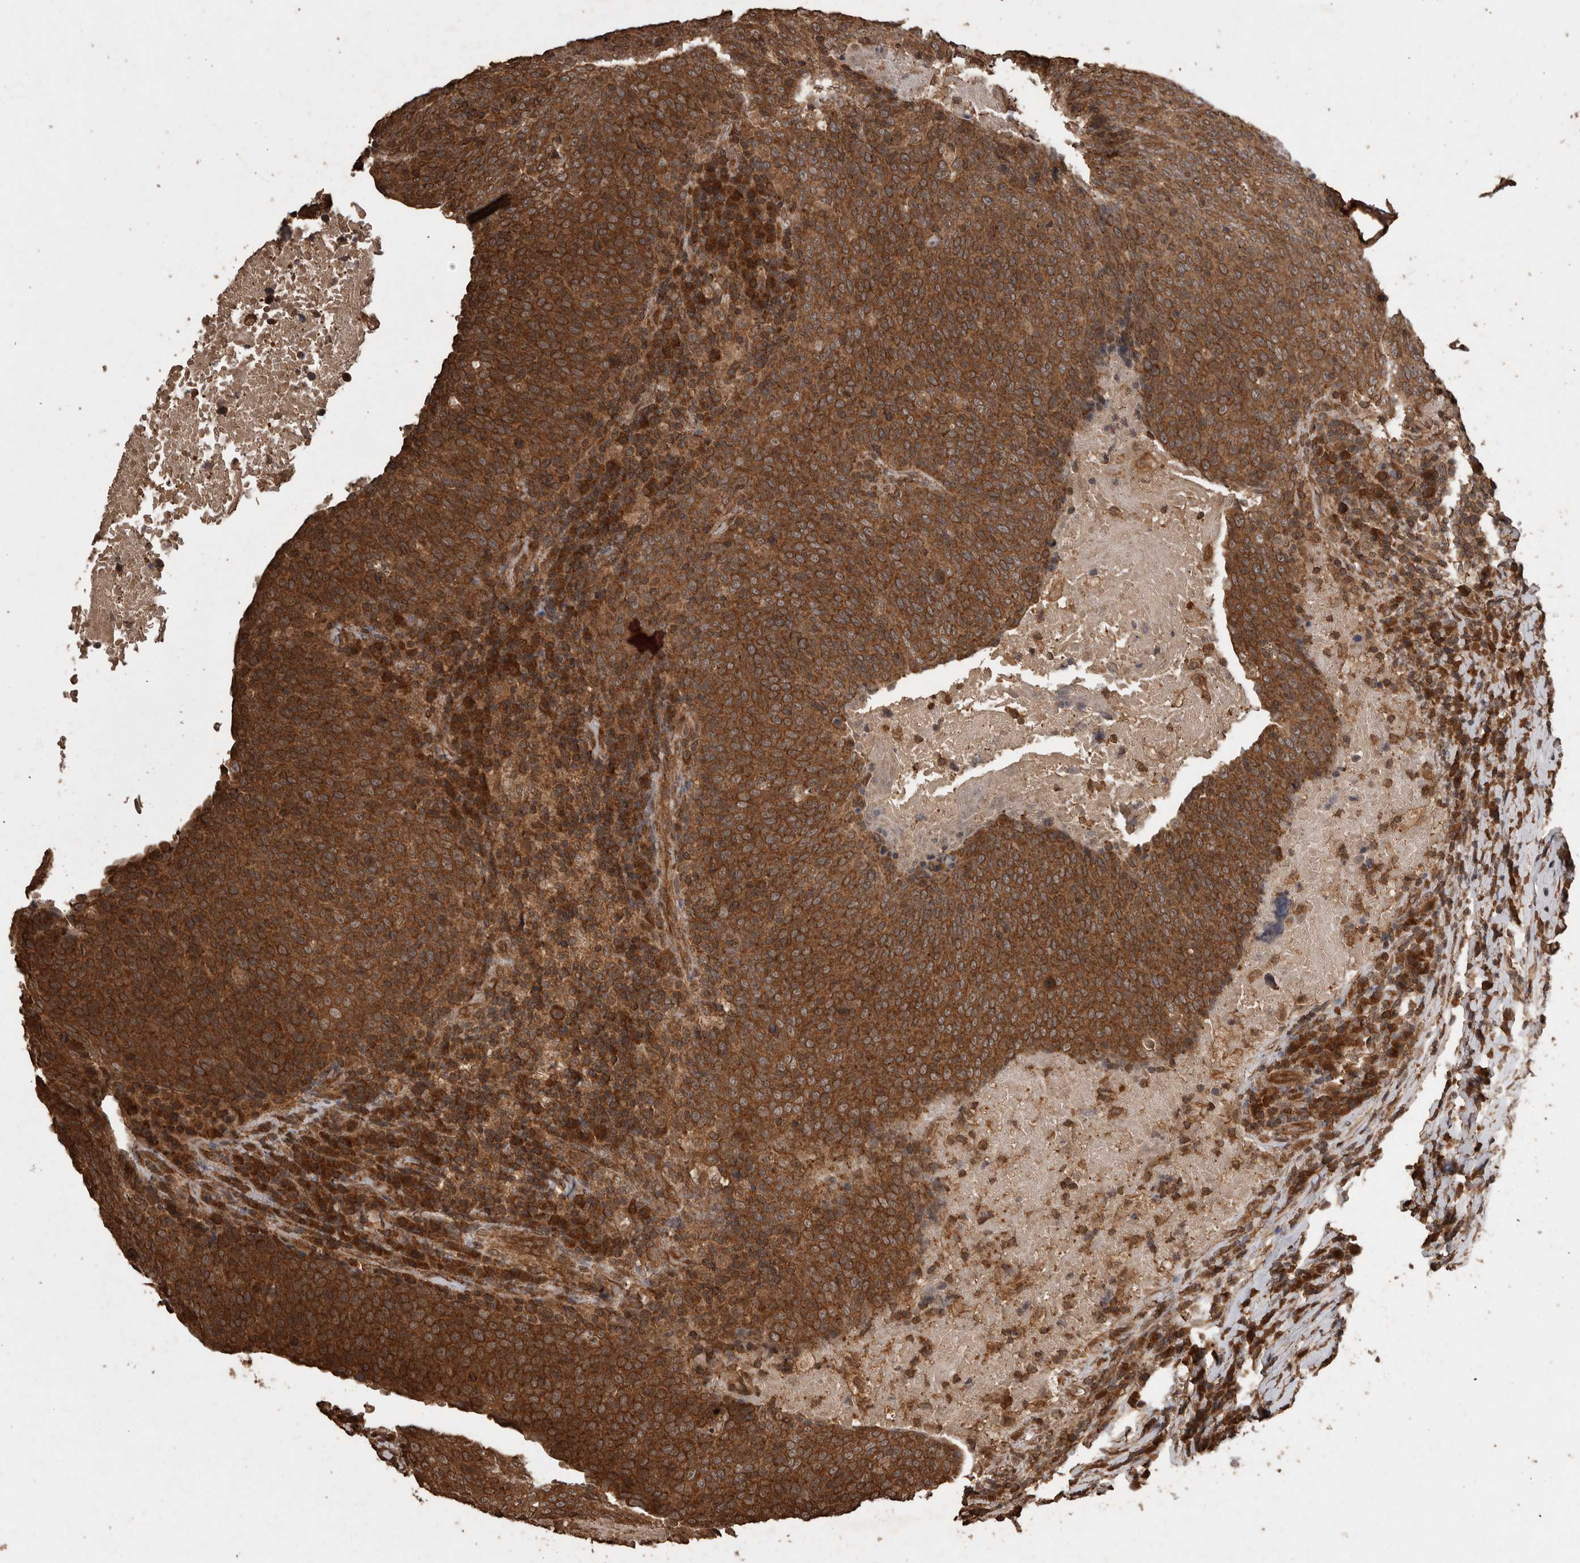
{"staining": {"intensity": "strong", "quantity": ">75%", "location": "cytoplasmic/membranous"}, "tissue": "head and neck cancer", "cell_type": "Tumor cells", "image_type": "cancer", "snomed": [{"axis": "morphology", "description": "Squamous cell carcinoma, NOS"}, {"axis": "morphology", "description": "Squamous cell carcinoma, metastatic, NOS"}, {"axis": "topography", "description": "Lymph node"}, {"axis": "topography", "description": "Head-Neck"}], "caption": "Tumor cells display high levels of strong cytoplasmic/membranous positivity in about >75% of cells in human head and neck squamous cell carcinoma. Nuclei are stained in blue.", "gene": "PINK1", "patient": {"sex": "male", "age": 62}}